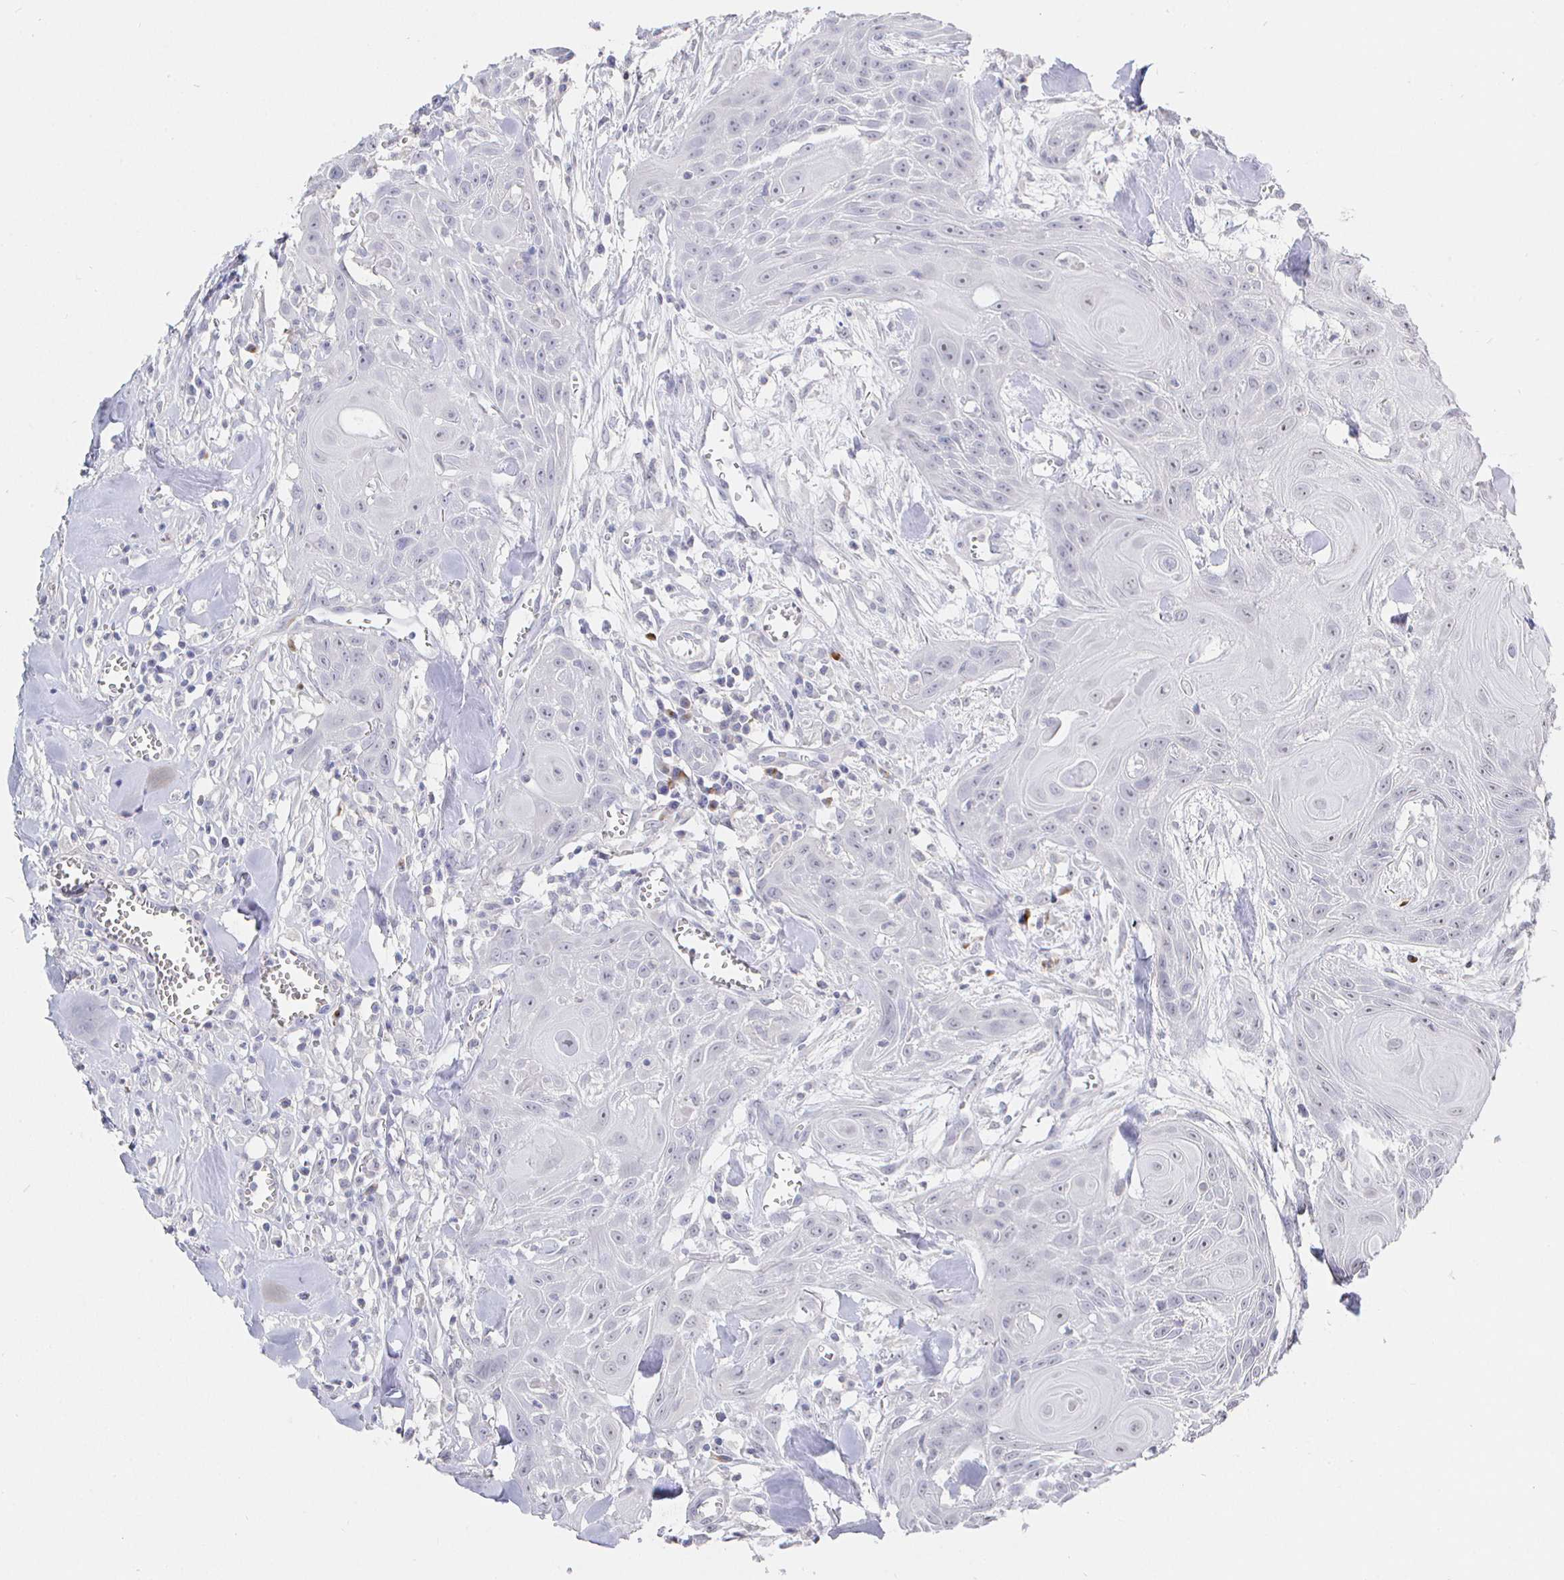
{"staining": {"intensity": "negative", "quantity": "none", "location": "none"}, "tissue": "head and neck cancer", "cell_type": "Tumor cells", "image_type": "cancer", "snomed": [{"axis": "morphology", "description": "Squamous cell carcinoma, NOS"}, {"axis": "topography", "description": "Lymph node"}, {"axis": "topography", "description": "Salivary gland"}, {"axis": "topography", "description": "Head-Neck"}], "caption": "This is an immunohistochemistry (IHC) histopathology image of human squamous cell carcinoma (head and neck). There is no expression in tumor cells.", "gene": "LRRC23", "patient": {"sex": "female", "age": 74}}